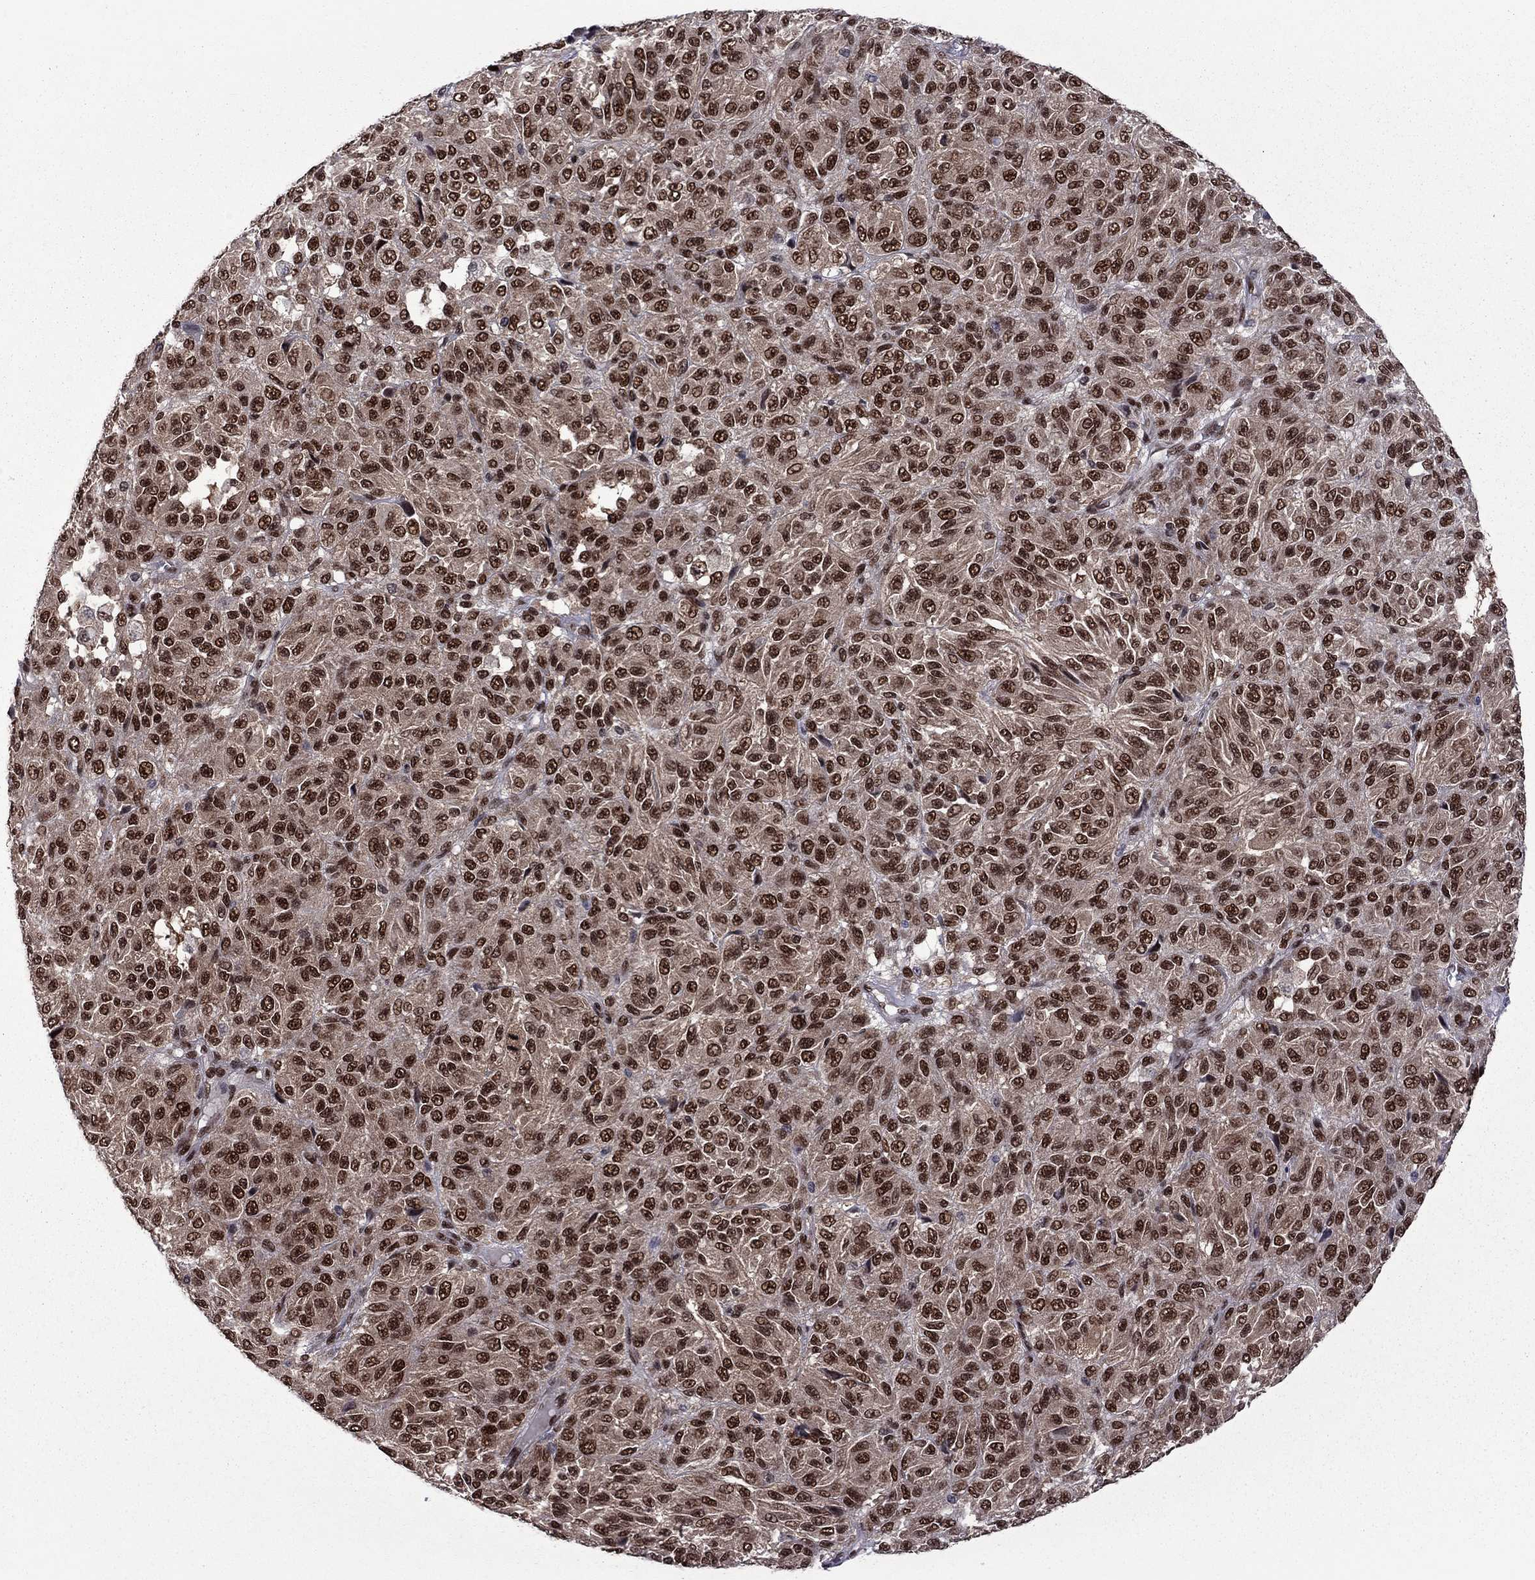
{"staining": {"intensity": "strong", "quantity": ">75%", "location": "nuclear"}, "tissue": "melanoma", "cell_type": "Tumor cells", "image_type": "cancer", "snomed": [{"axis": "morphology", "description": "Malignant melanoma, Metastatic site"}, {"axis": "topography", "description": "Brain"}], "caption": "The image exhibits staining of melanoma, revealing strong nuclear protein positivity (brown color) within tumor cells.", "gene": "MED25", "patient": {"sex": "female", "age": 56}}